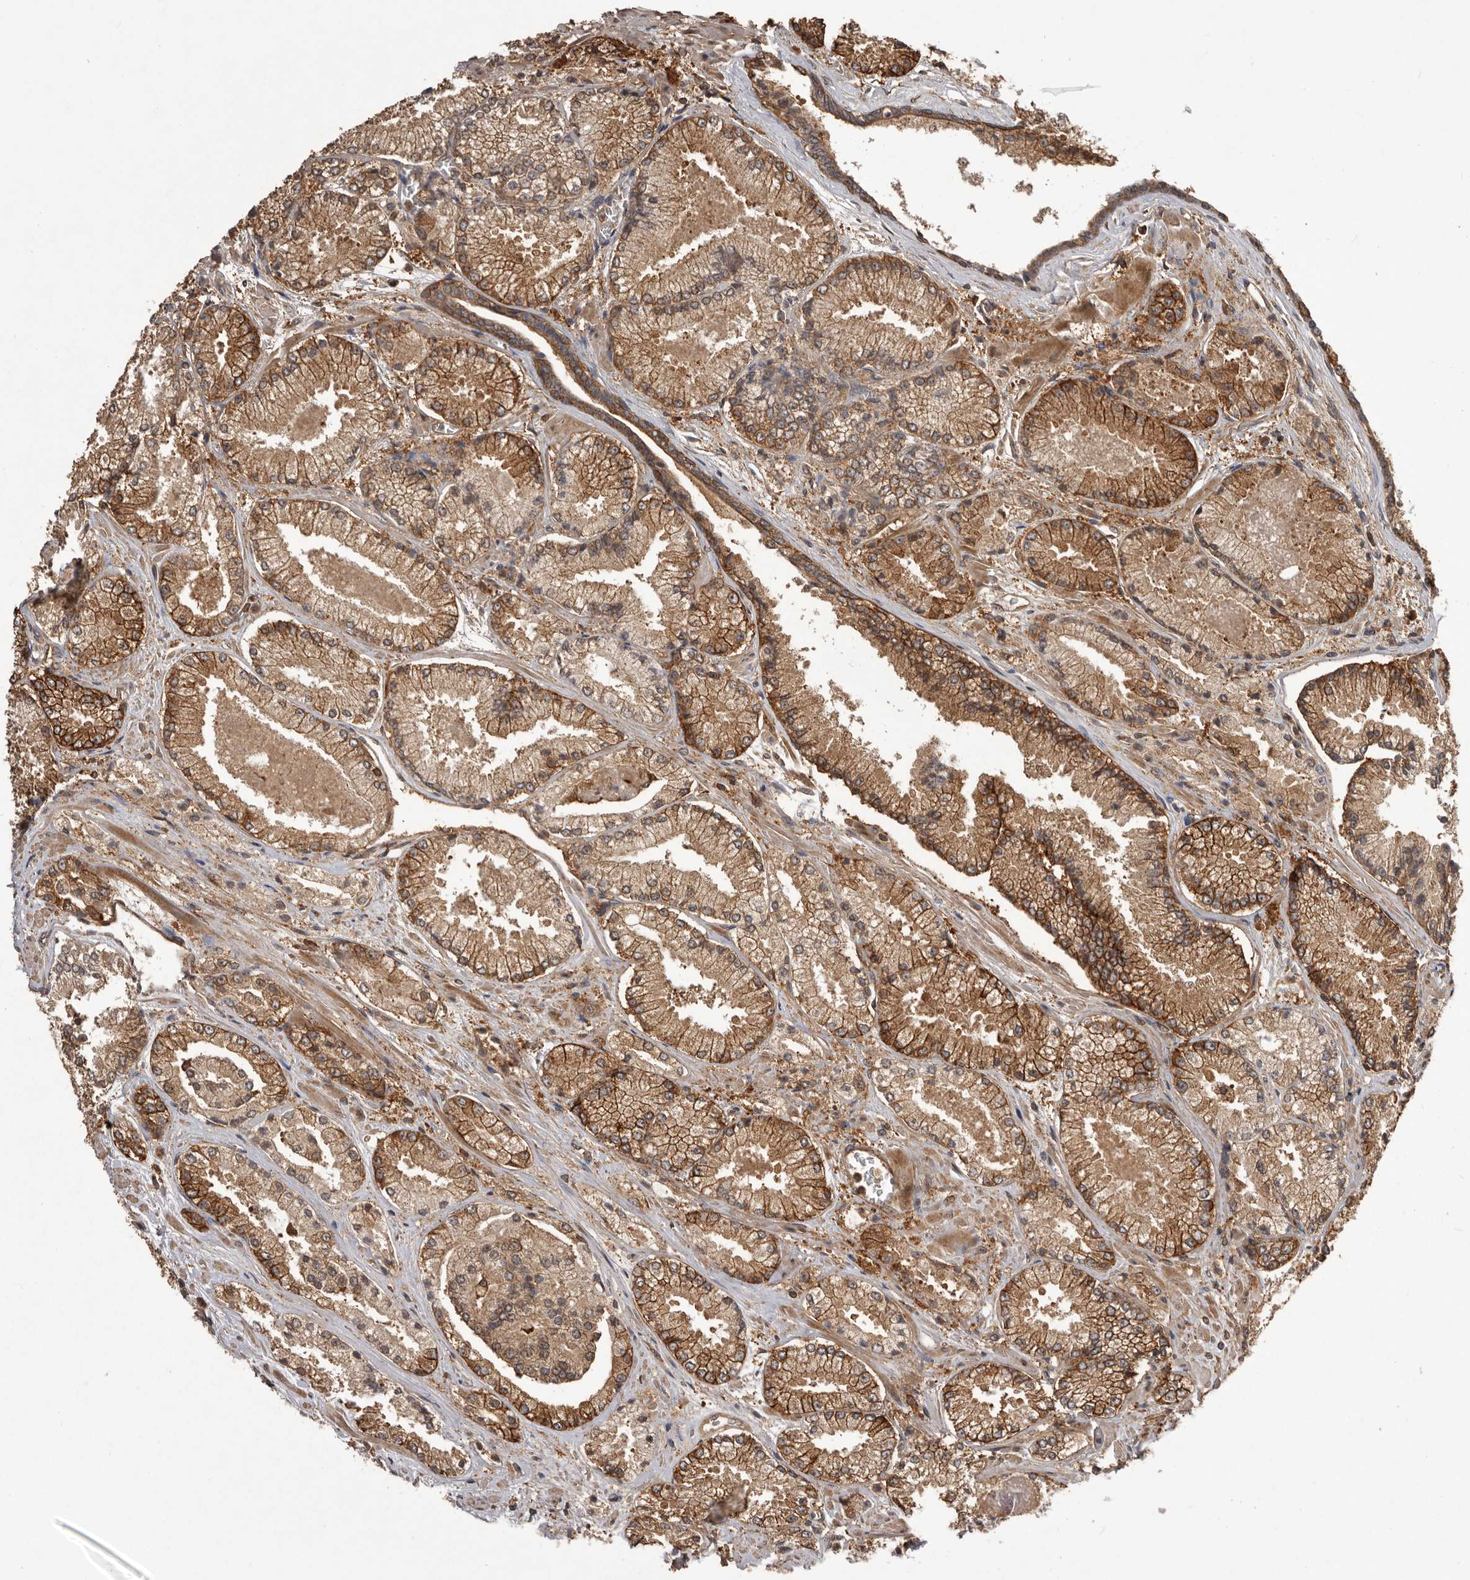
{"staining": {"intensity": "moderate", "quantity": ">75%", "location": "cytoplasmic/membranous"}, "tissue": "prostate cancer", "cell_type": "Tumor cells", "image_type": "cancer", "snomed": [{"axis": "morphology", "description": "Adenocarcinoma, High grade"}, {"axis": "topography", "description": "Prostate"}], "caption": "Tumor cells display moderate cytoplasmic/membranous staining in approximately >75% of cells in prostate cancer (adenocarcinoma (high-grade)). The staining is performed using DAB (3,3'-diaminobenzidine) brown chromogen to label protein expression. The nuclei are counter-stained blue using hematoxylin.", "gene": "SLC22A3", "patient": {"sex": "male", "age": 73}}